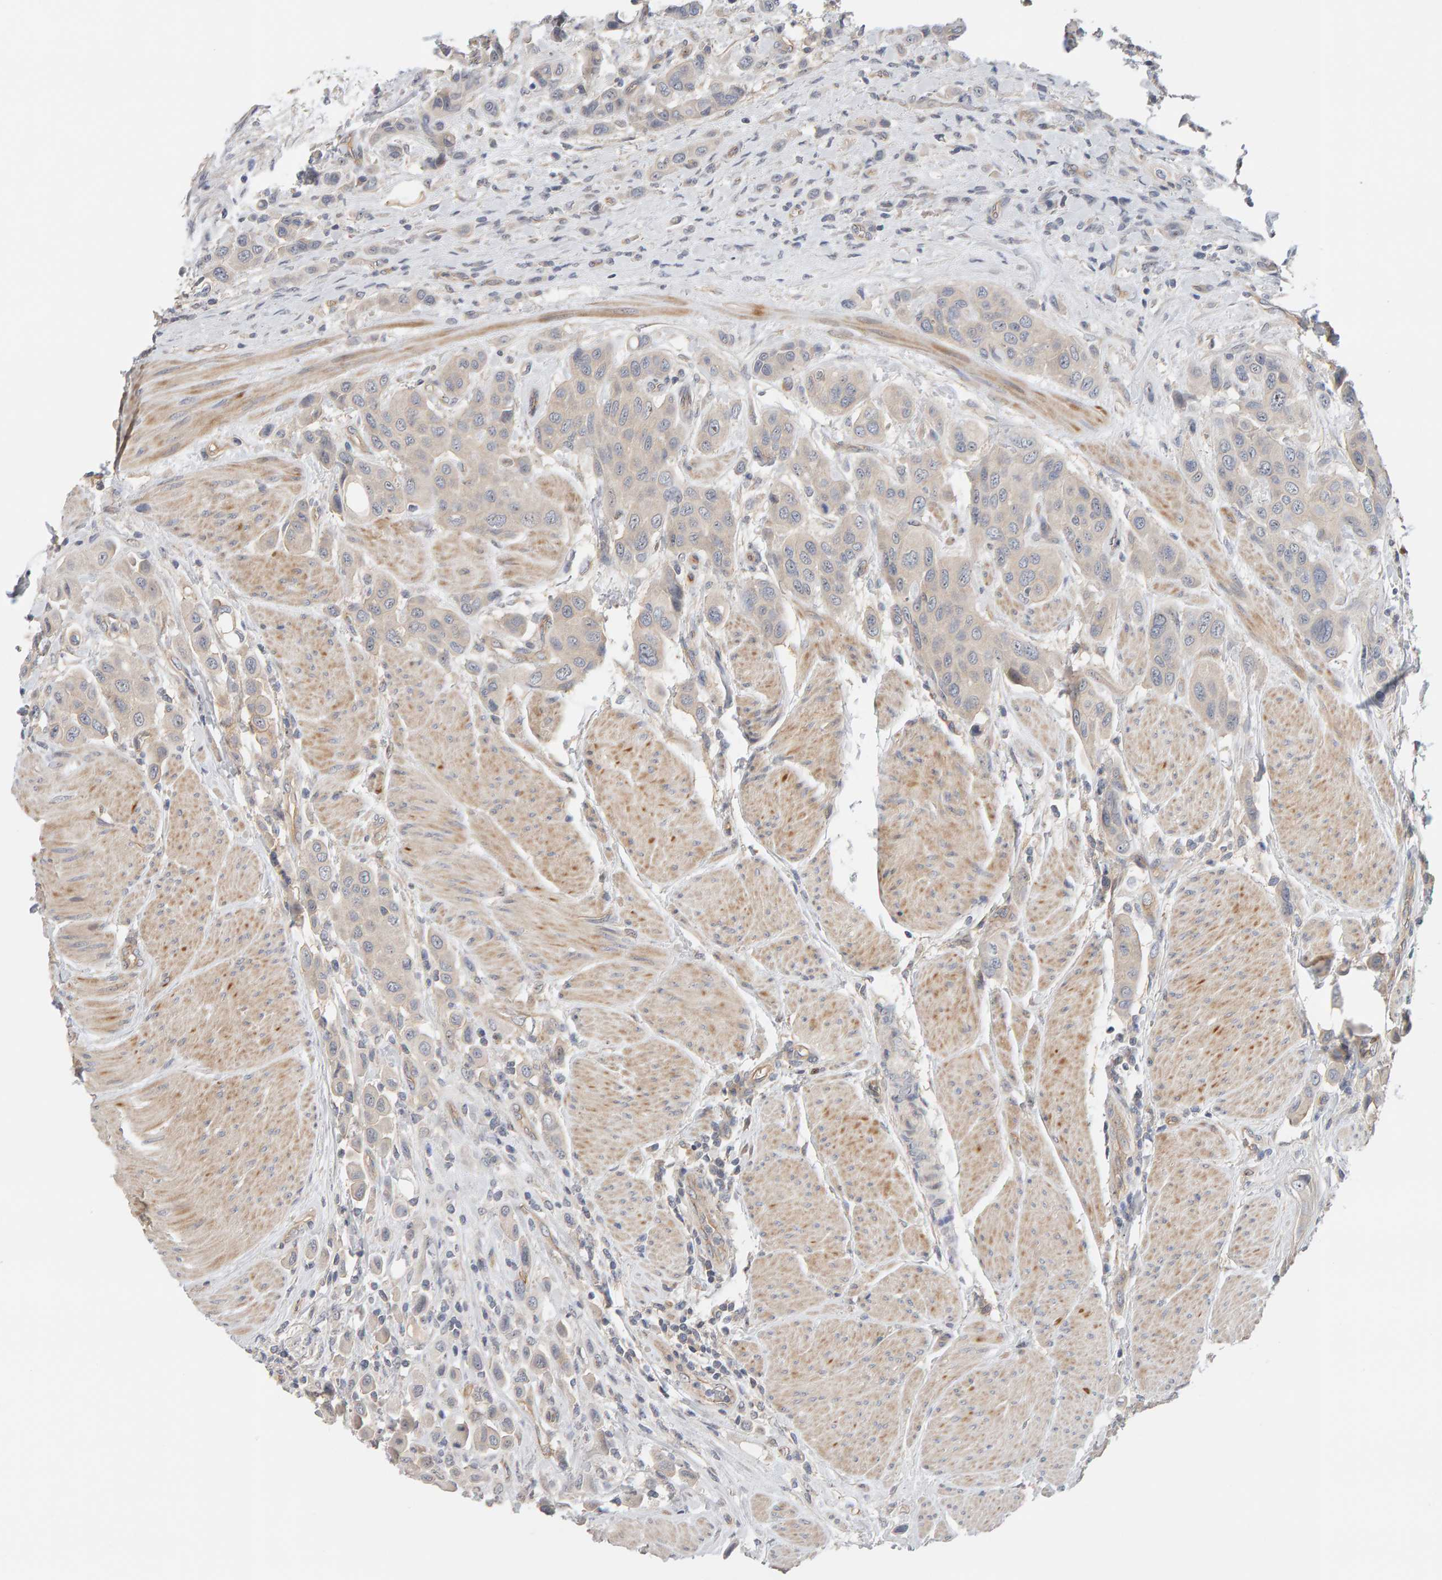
{"staining": {"intensity": "weak", "quantity": ">75%", "location": "cytoplasmic/membranous"}, "tissue": "urothelial cancer", "cell_type": "Tumor cells", "image_type": "cancer", "snomed": [{"axis": "morphology", "description": "Urothelial carcinoma, High grade"}, {"axis": "topography", "description": "Urinary bladder"}], "caption": "IHC of human urothelial carcinoma (high-grade) demonstrates low levels of weak cytoplasmic/membranous positivity in approximately >75% of tumor cells.", "gene": "PPP1R16A", "patient": {"sex": "male", "age": 50}}